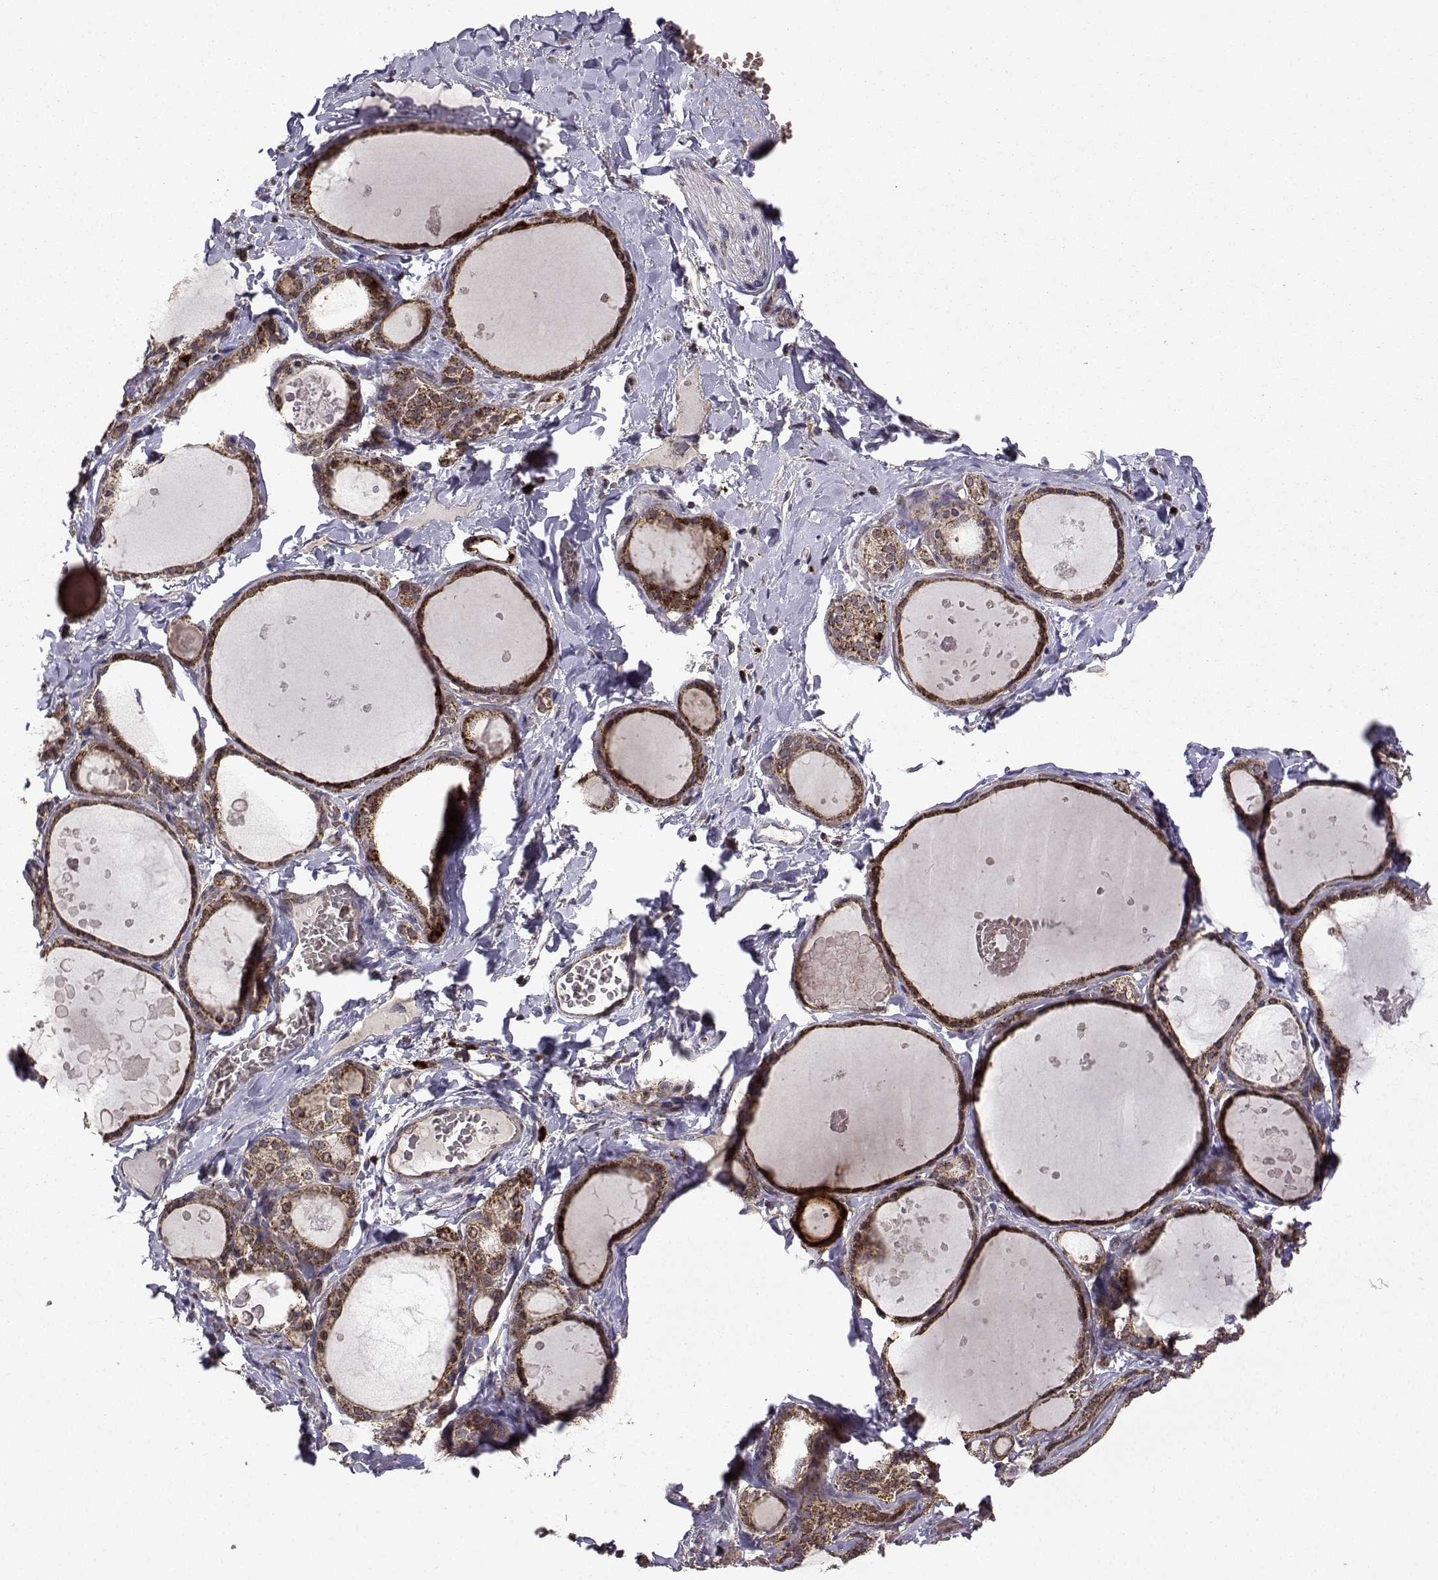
{"staining": {"intensity": "strong", "quantity": "25%-75%", "location": "cytoplasmic/membranous"}, "tissue": "thyroid gland", "cell_type": "Glandular cells", "image_type": "normal", "snomed": [{"axis": "morphology", "description": "Normal tissue, NOS"}, {"axis": "topography", "description": "Thyroid gland"}], "caption": "Strong cytoplasmic/membranous positivity is seen in about 25%-75% of glandular cells in unremarkable thyroid gland. (Brightfield microscopy of DAB IHC at high magnification).", "gene": "TAB2", "patient": {"sex": "female", "age": 56}}